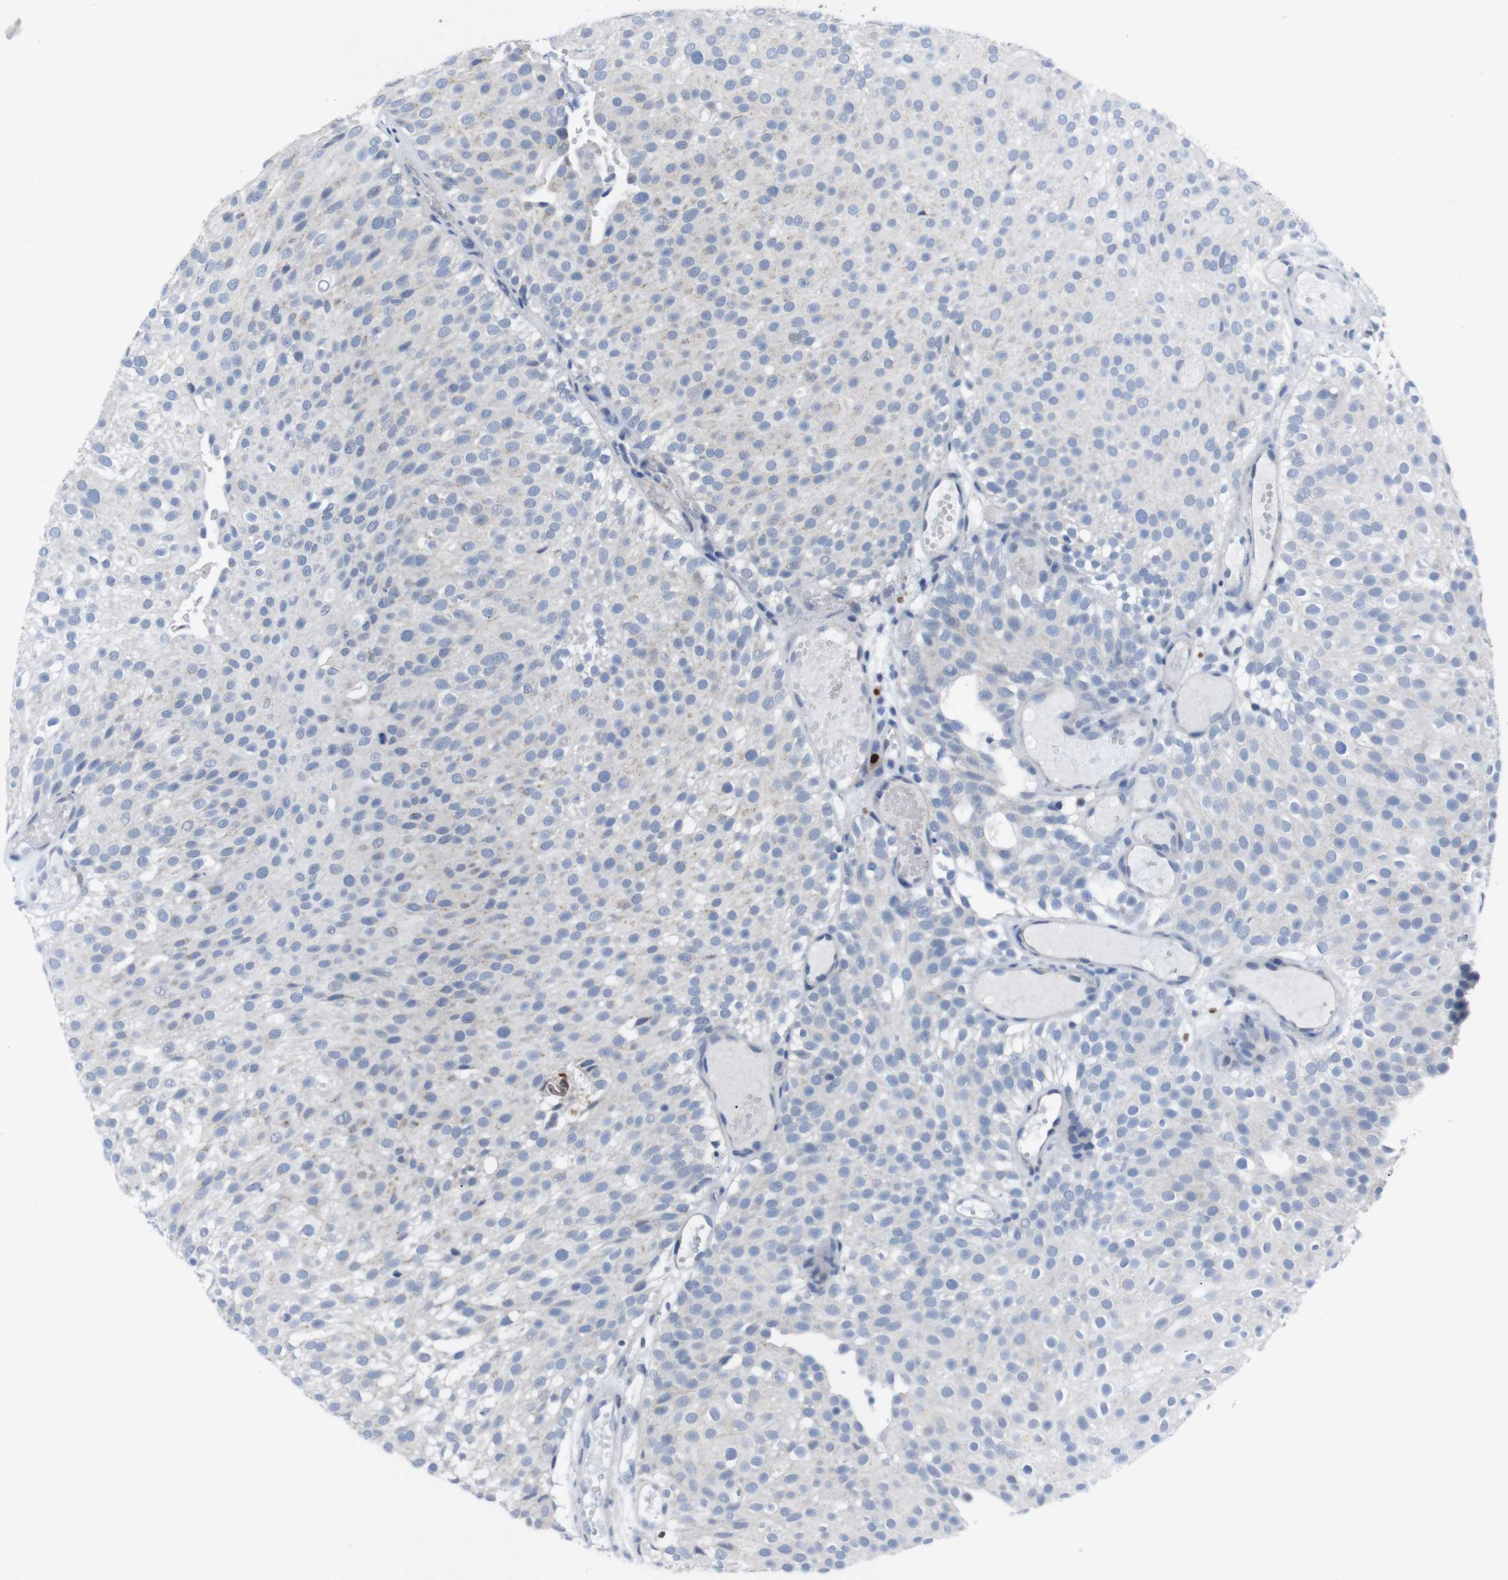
{"staining": {"intensity": "negative", "quantity": "none", "location": "none"}, "tissue": "urothelial cancer", "cell_type": "Tumor cells", "image_type": "cancer", "snomed": [{"axis": "morphology", "description": "Urothelial carcinoma, Low grade"}, {"axis": "topography", "description": "Urinary bladder"}], "caption": "Urothelial cancer stained for a protein using immunohistochemistry displays no staining tumor cells.", "gene": "IRF4", "patient": {"sex": "male", "age": 78}}